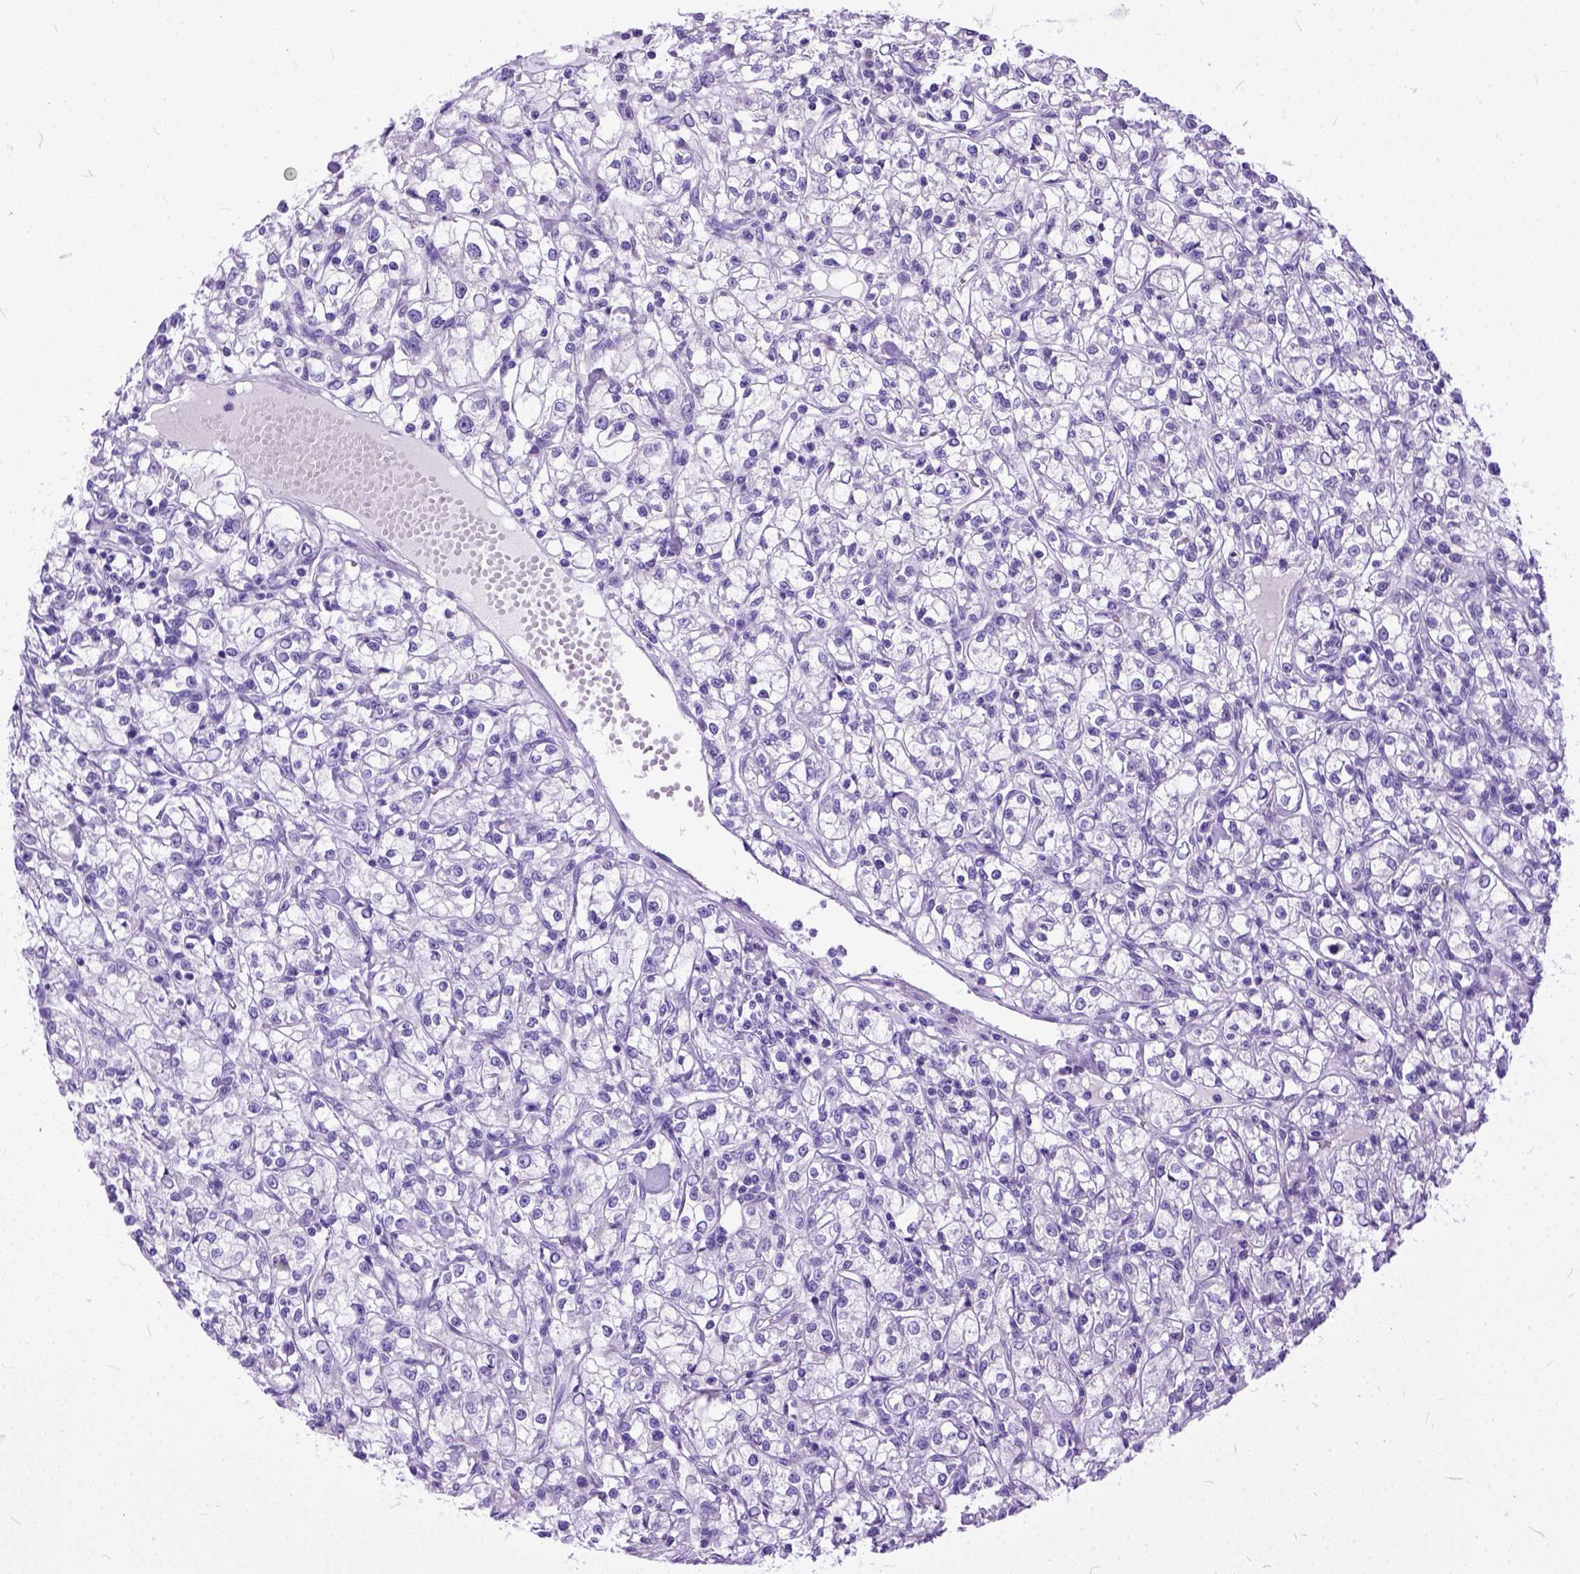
{"staining": {"intensity": "negative", "quantity": "none", "location": "none"}, "tissue": "renal cancer", "cell_type": "Tumor cells", "image_type": "cancer", "snomed": [{"axis": "morphology", "description": "Adenocarcinoma, NOS"}, {"axis": "topography", "description": "Kidney"}], "caption": "The IHC photomicrograph has no significant expression in tumor cells of renal adenocarcinoma tissue.", "gene": "PPL", "patient": {"sex": "female", "age": 59}}